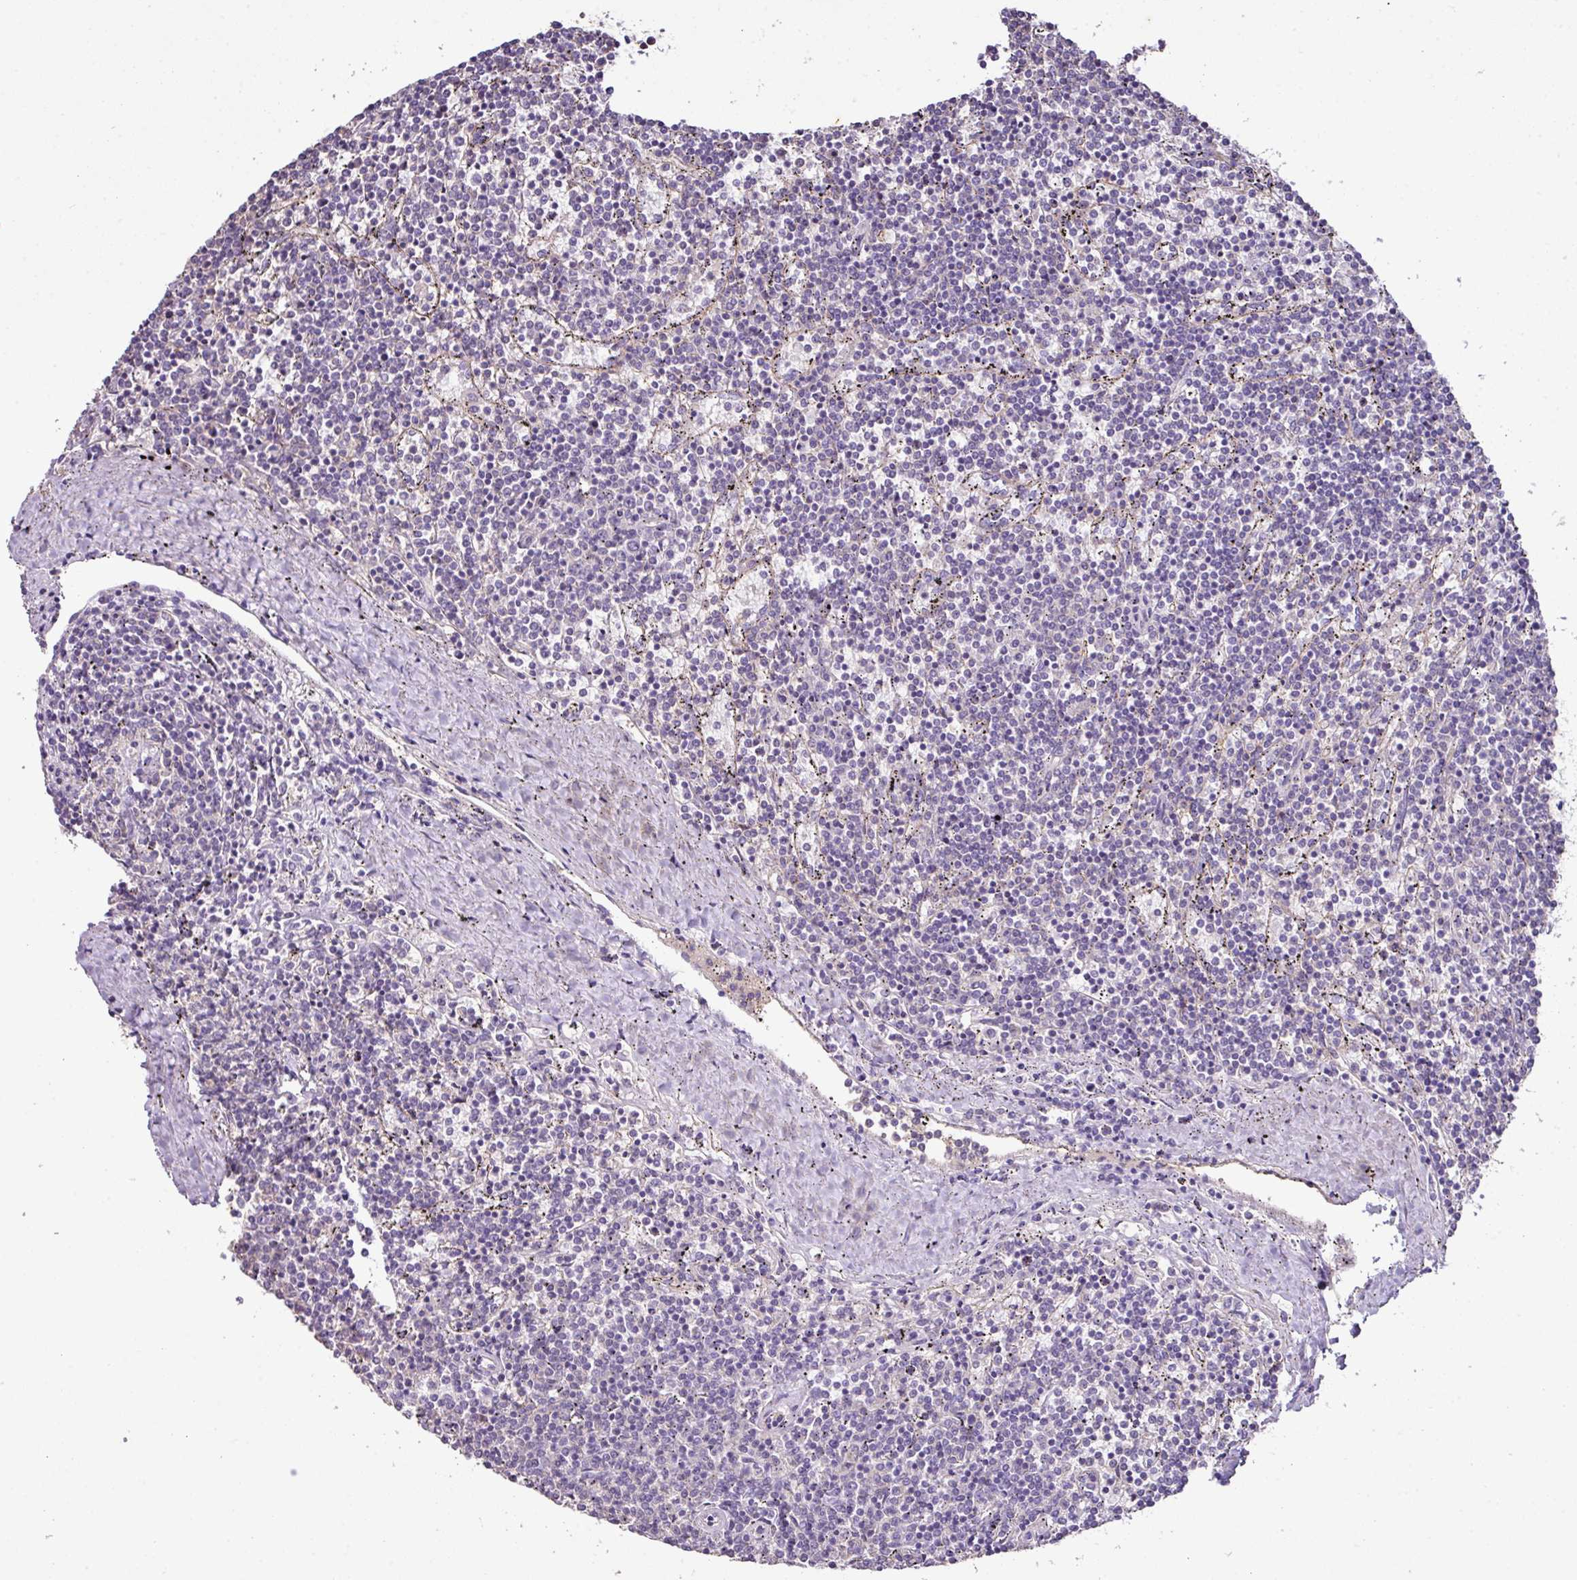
{"staining": {"intensity": "negative", "quantity": "none", "location": "none"}, "tissue": "lymphoma", "cell_type": "Tumor cells", "image_type": "cancer", "snomed": [{"axis": "morphology", "description": "Malignant lymphoma, non-Hodgkin's type, Low grade"}, {"axis": "topography", "description": "Spleen"}], "caption": "Photomicrograph shows no significant protein staining in tumor cells of malignant lymphoma, non-Hodgkin's type (low-grade). Nuclei are stained in blue.", "gene": "AGR3", "patient": {"sex": "female", "age": 50}}